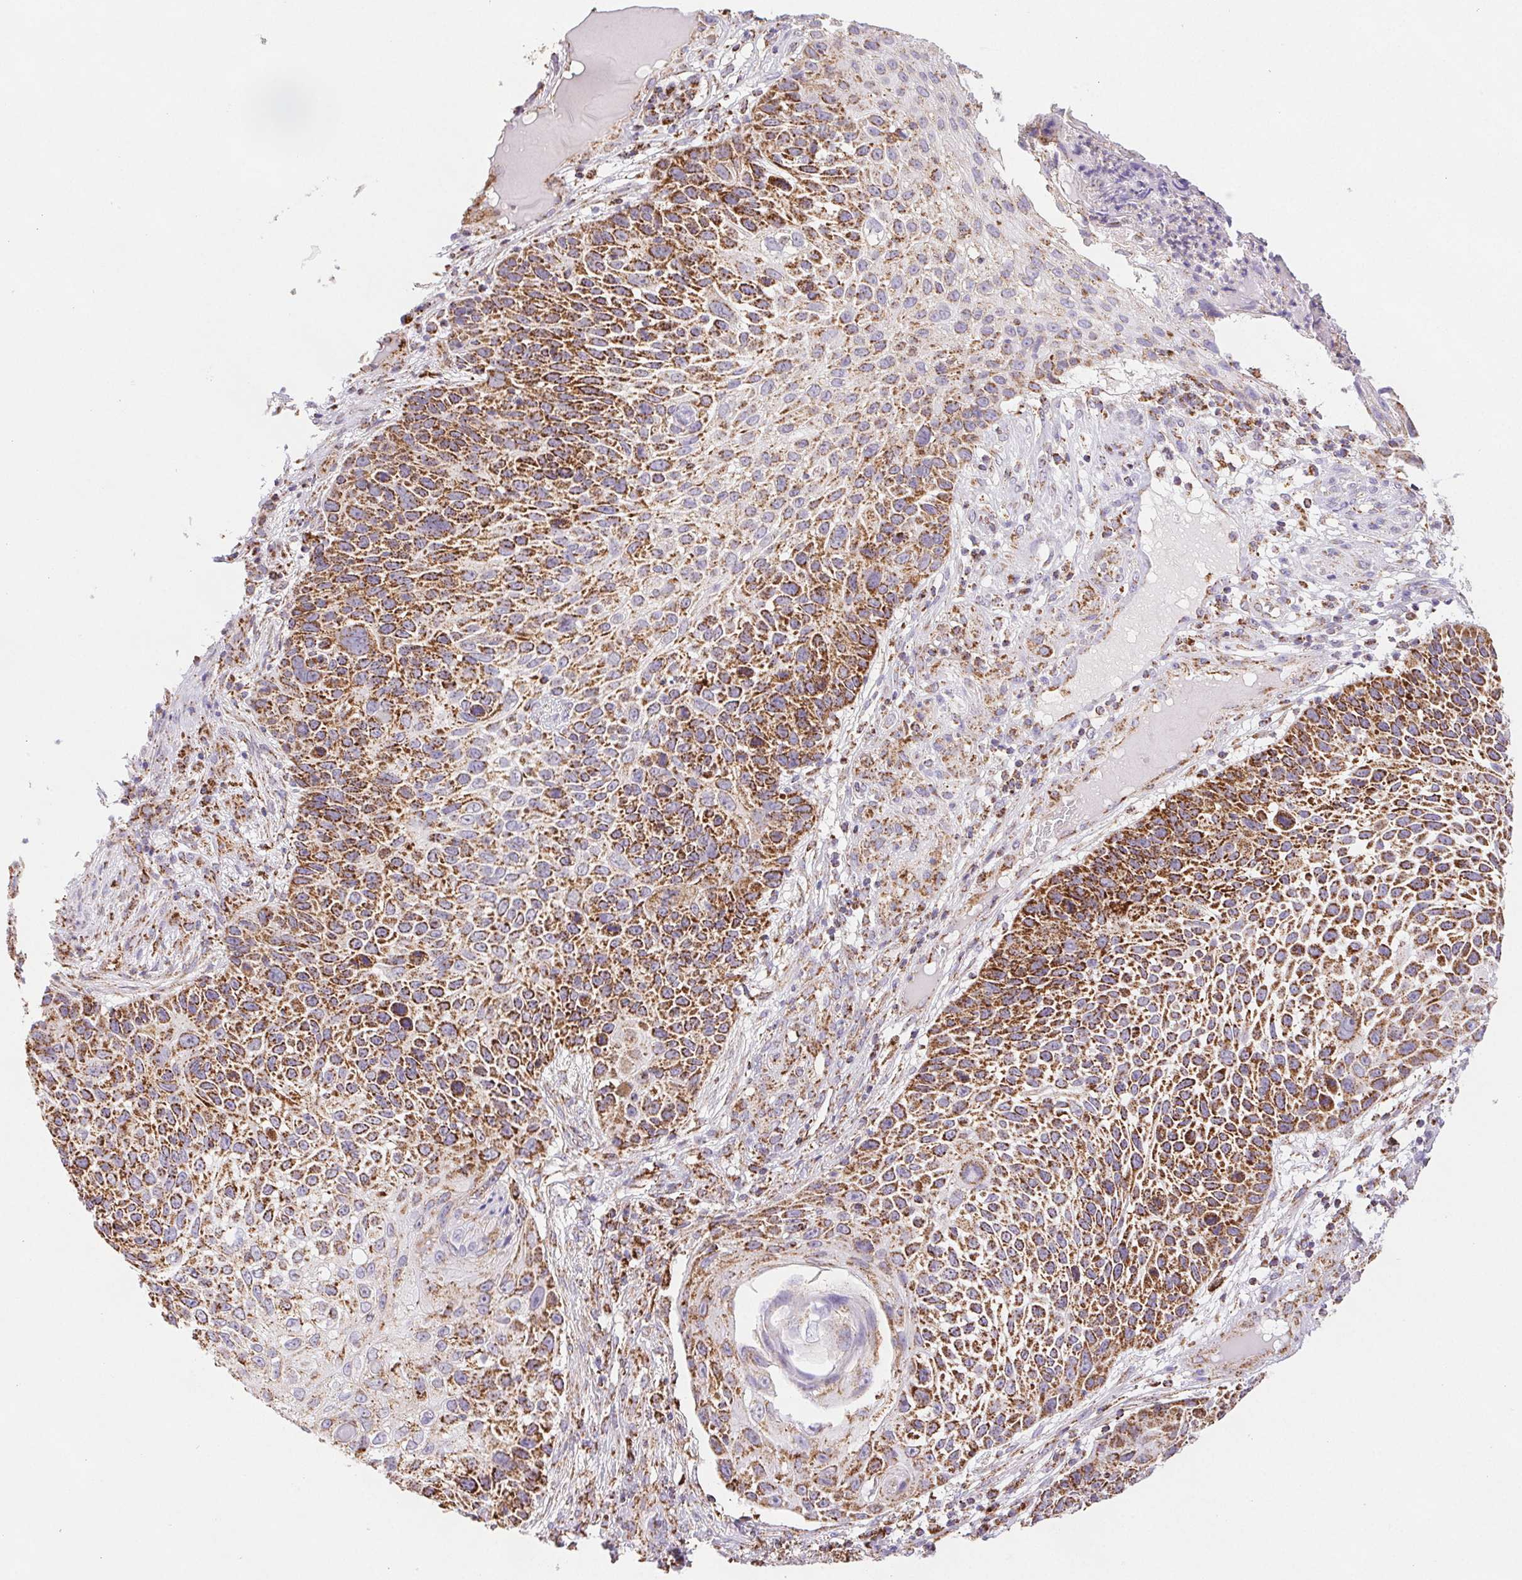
{"staining": {"intensity": "moderate", "quantity": ">75%", "location": "cytoplasmic/membranous"}, "tissue": "skin cancer", "cell_type": "Tumor cells", "image_type": "cancer", "snomed": [{"axis": "morphology", "description": "Squamous cell carcinoma, NOS"}, {"axis": "topography", "description": "Skin"}], "caption": "Skin cancer (squamous cell carcinoma) stained with a protein marker exhibits moderate staining in tumor cells.", "gene": "NIPSNAP2", "patient": {"sex": "male", "age": 92}}